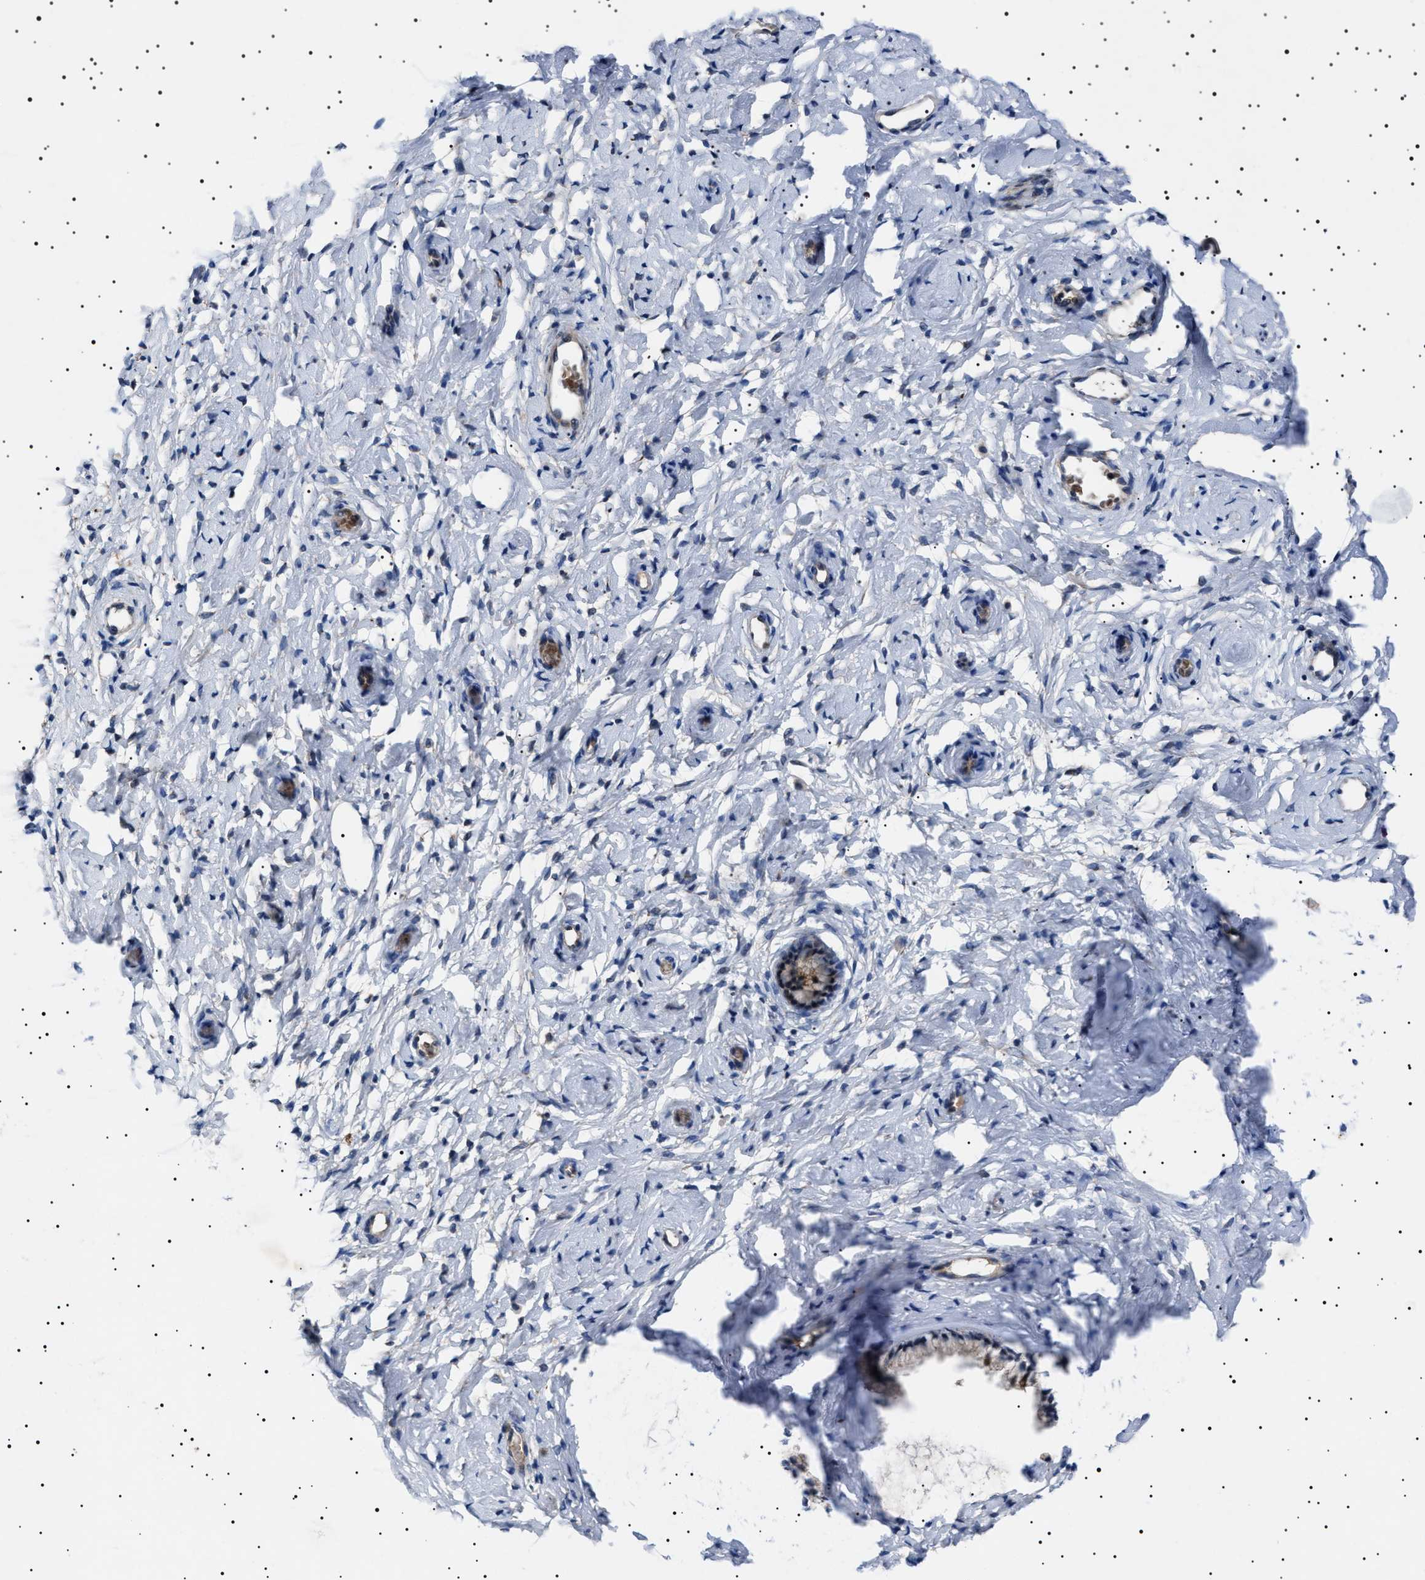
{"staining": {"intensity": "moderate", "quantity": "<25%", "location": "cytoplasmic/membranous"}, "tissue": "cervix", "cell_type": "Glandular cells", "image_type": "normal", "snomed": [{"axis": "morphology", "description": "Normal tissue, NOS"}, {"axis": "topography", "description": "Cervix"}], "caption": "Glandular cells demonstrate moderate cytoplasmic/membranous expression in approximately <25% of cells in unremarkable cervix. (DAB IHC, brown staining for protein, blue staining for nuclei).", "gene": "PTRH1", "patient": {"sex": "female", "age": 72}}